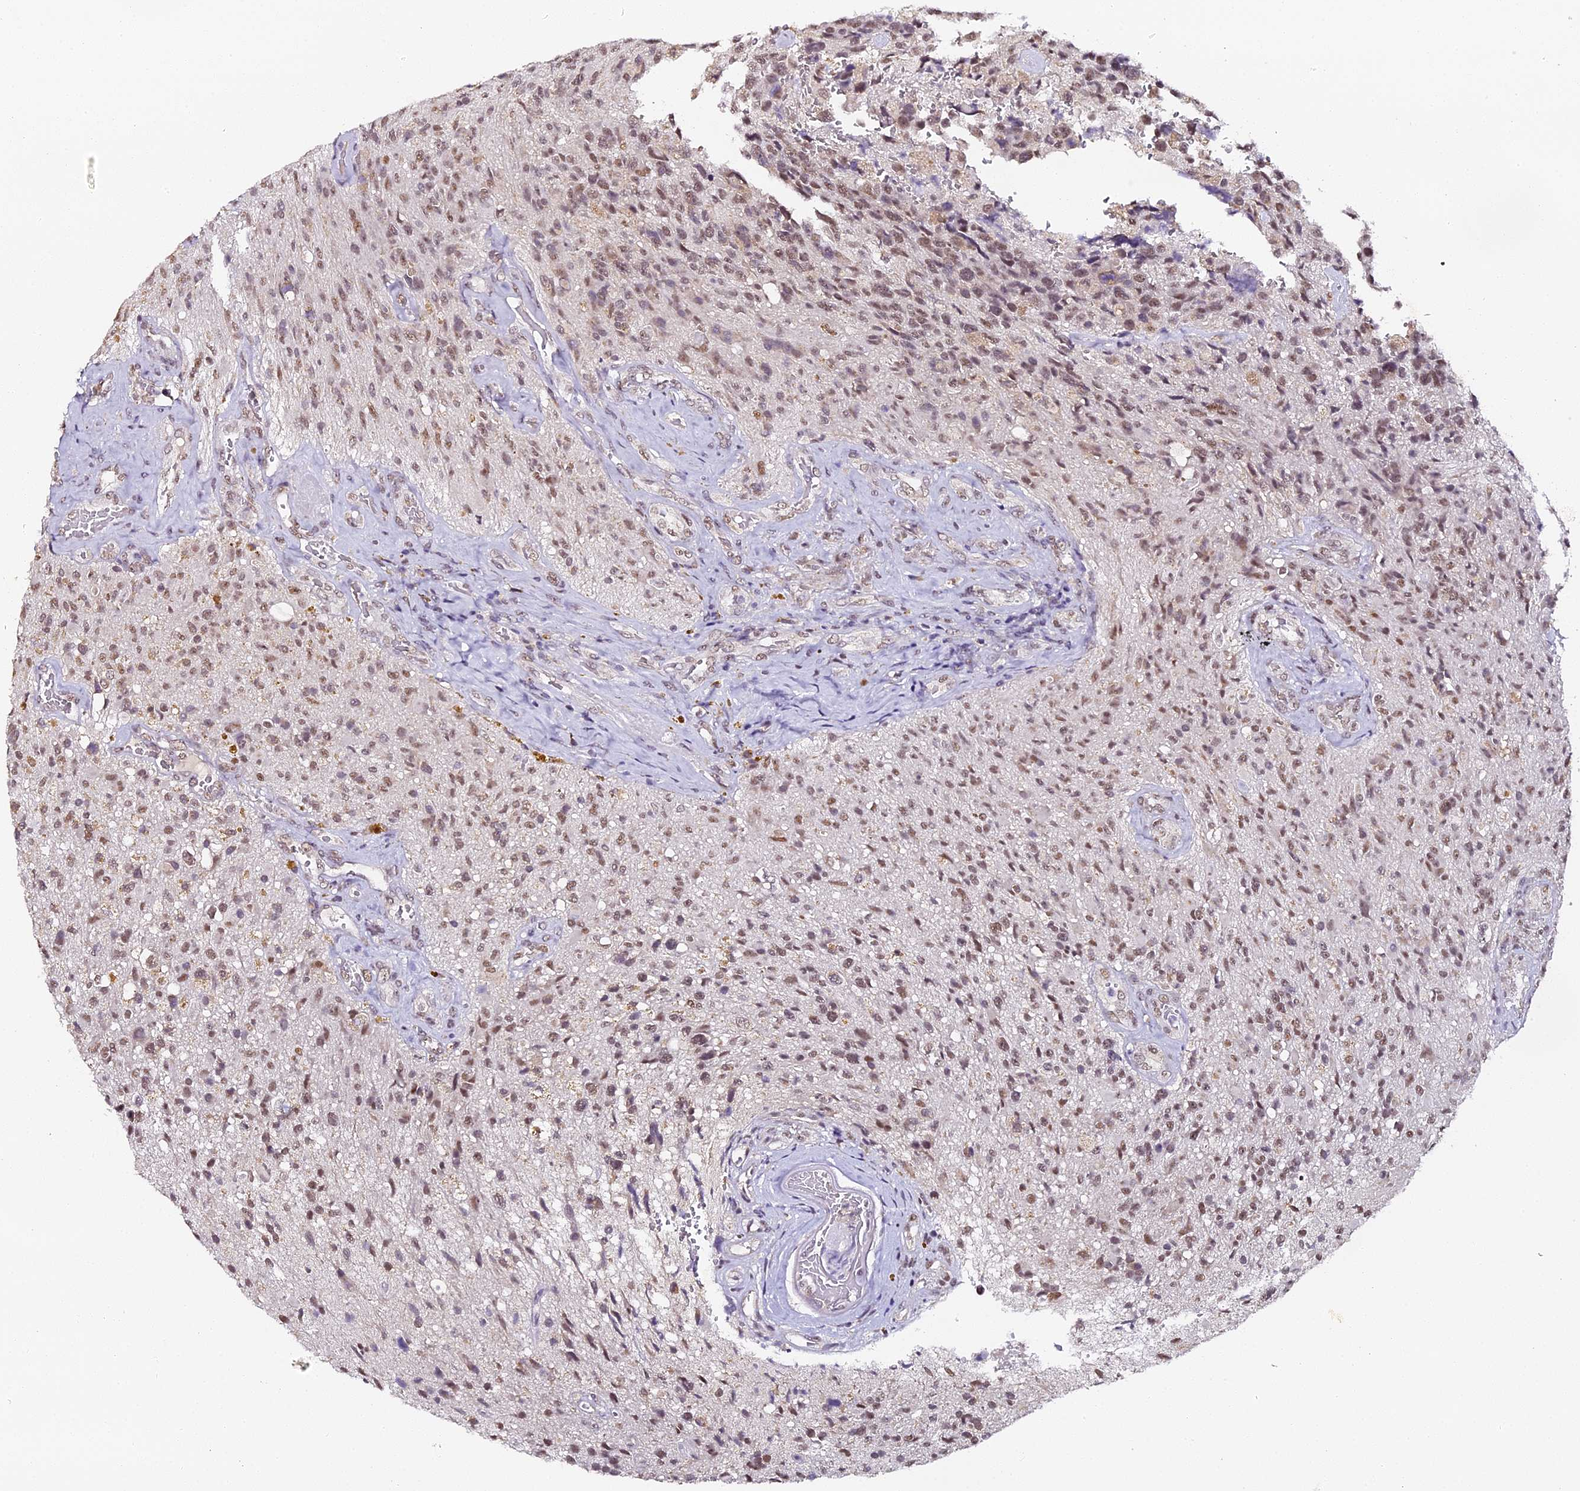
{"staining": {"intensity": "moderate", "quantity": "25%-75%", "location": "nuclear"}, "tissue": "glioma", "cell_type": "Tumor cells", "image_type": "cancer", "snomed": [{"axis": "morphology", "description": "Glioma, malignant, High grade"}, {"axis": "topography", "description": "Brain"}], "caption": "Brown immunohistochemical staining in glioma demonstrates moderate nuclear staining in about 25%-75% of tumor cells.", "gene": "NCBP1", "patient": {"sex": "male", "age": 69}}